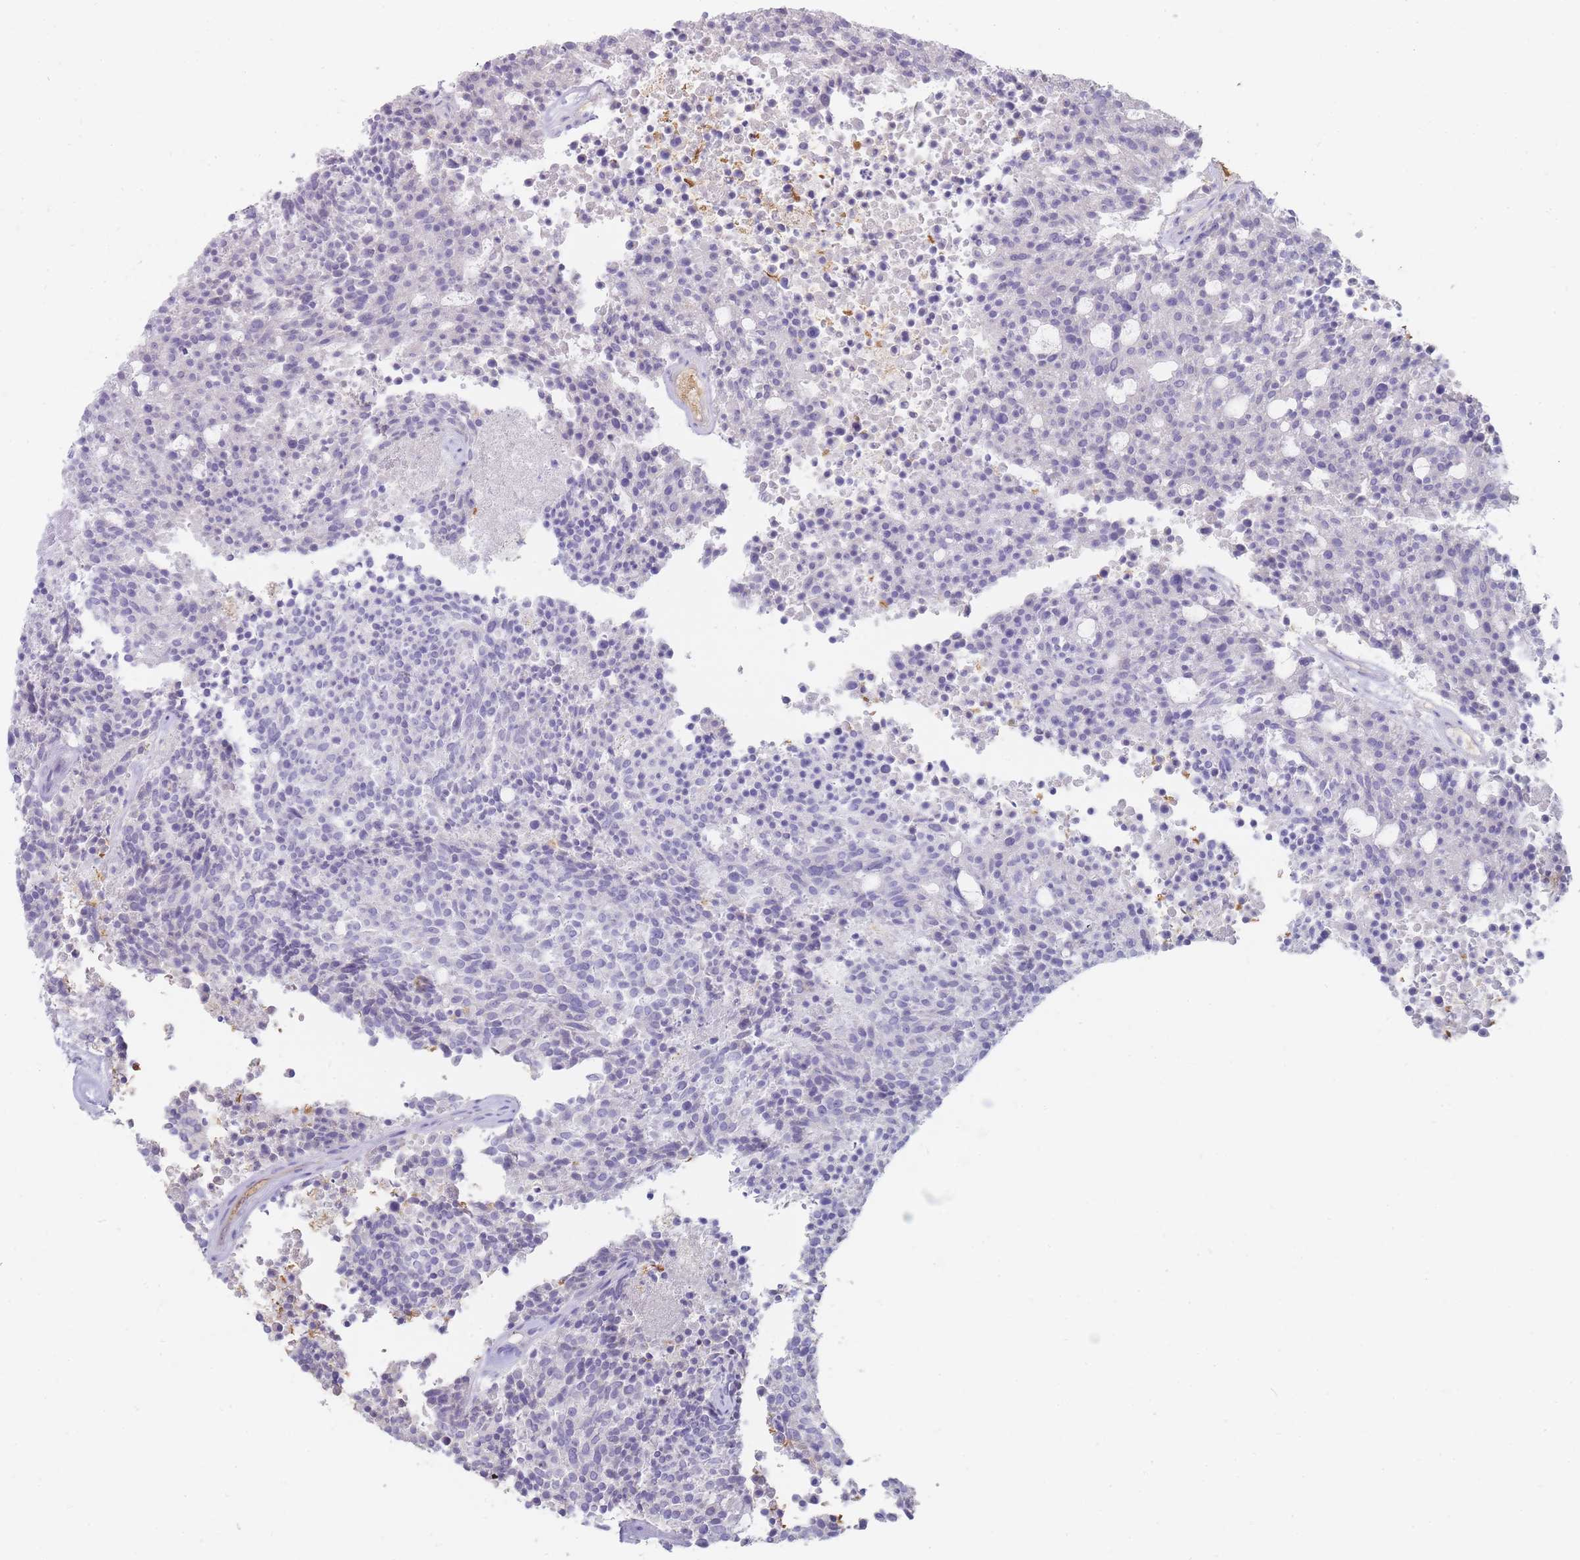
{"staining": {"intensity": "negative", "quantity": "none", "location": "none"}, "tissue": "carcinoid", "cell_type": "Tumor cells", "image_type": "cancer", "snomed": [{"axis": "morphology", "description": "Carcinoid, malignant, NOS"}, {"axis": "topography", "description": "Pancreas"}], "caption": "This histopathology image is of malignant carcinoid stained with immunohistochemistry to label a protein in brown with the nuclei are counter-stained blue. There is no expression in tumor cells.", "gene": "HBG2", "patient": {"sex": "female", "age": 54}}